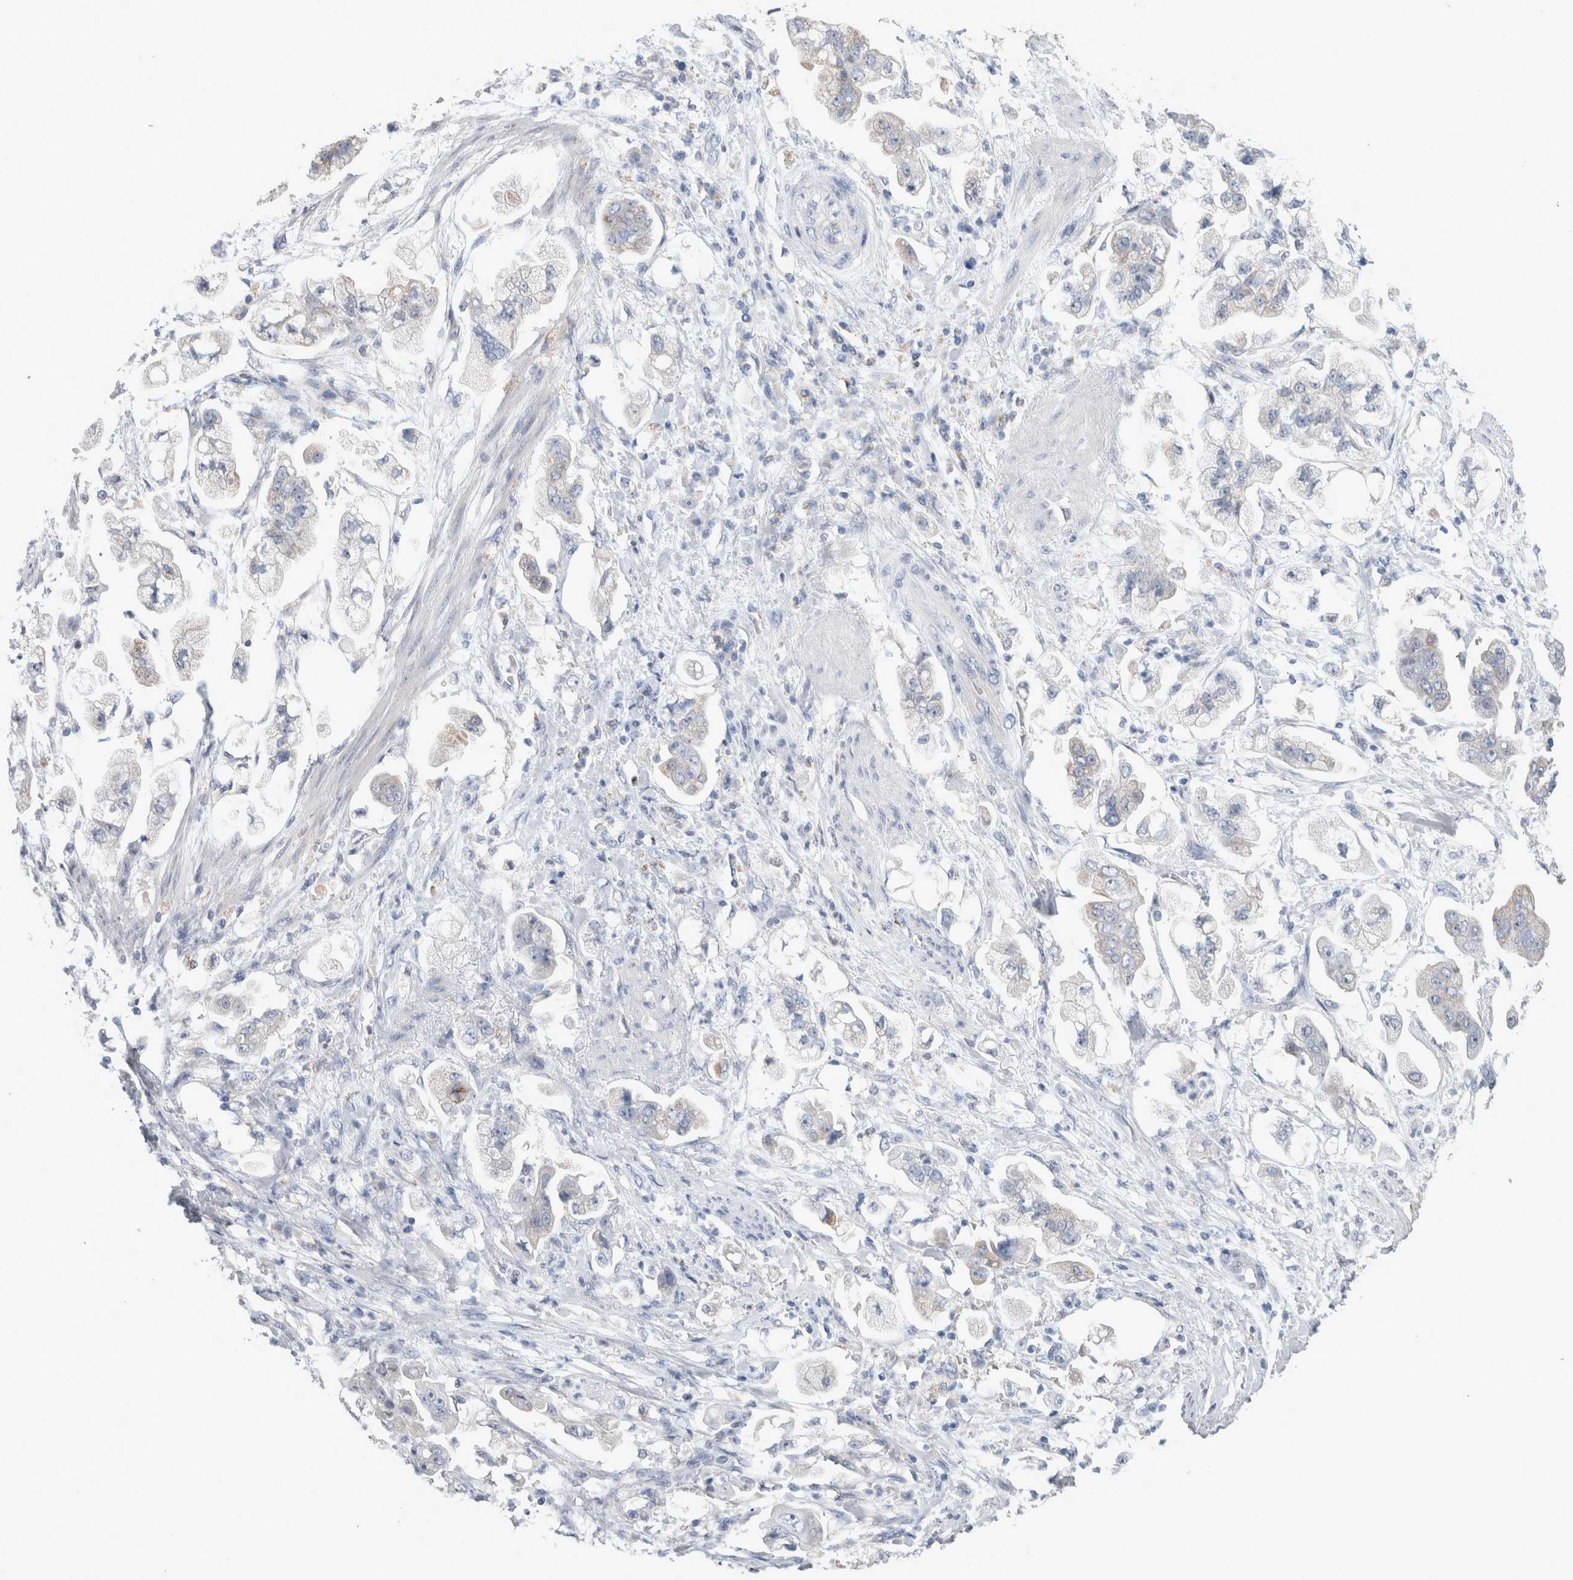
{"staining": {"intensity": "weak", "quantity": "<25%", "location": "cytoplasmic/membranous"}, "tissue": "stomach cancer", "cell_type": "Tumor cells", "image_type": "cancer", "snomed": [{"axis": "morphology", "description": "Adenocarcinoma, NOS"}, {"axis": "topography", "description": "Stomach"}], "caption": "This is a micrograph of immunohistochemistry staining of stomach adenocarcinoma, which shows no expression in tumor cells. (DAB (3,3'-diaminobenzidine) IHC, high magnification).", "gene": "GATM", "patient": {"sex": "male", "age": 62}}